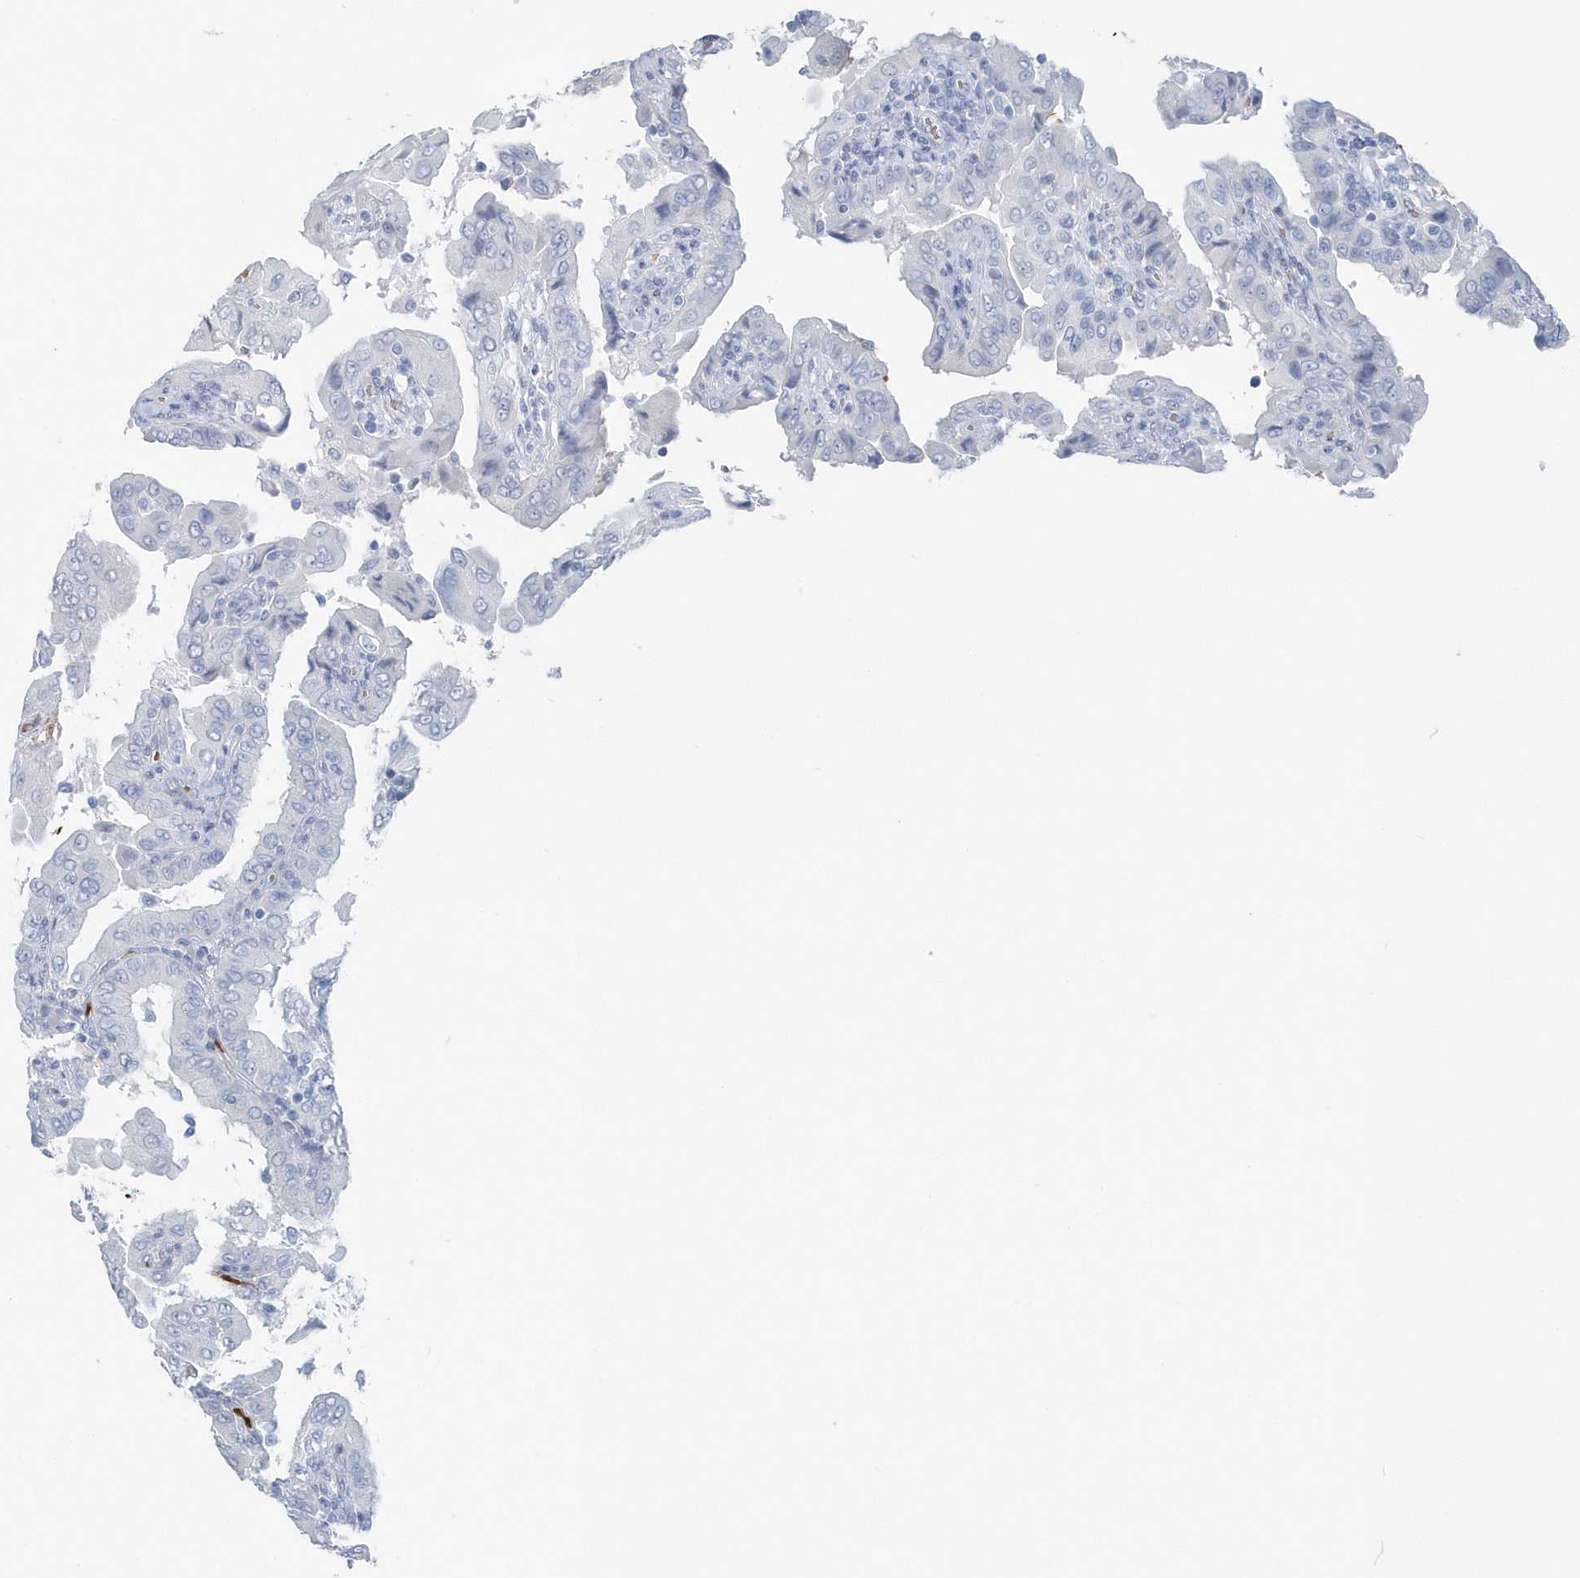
{"staining": {"intensity": "negative", "quantity": "none", "location": "none"}, "tissue": "thyroid cancer", "cell_type": "Tumor cells", "image_type": "cancer", "snomed": [{"axis": "morphology", "description": "Papillary adenocarcinoma, NOS"}, {"axis": "topography", "description": "Thyroid gland"}], "caption": "This is an immunohistochemistry (IHC) histopathology image of human thyroid papillary adenocarcinoma. There is no staining in tumor cells.", "gene": "HBA2", "patient": {"sex": "male", "age": 33}}